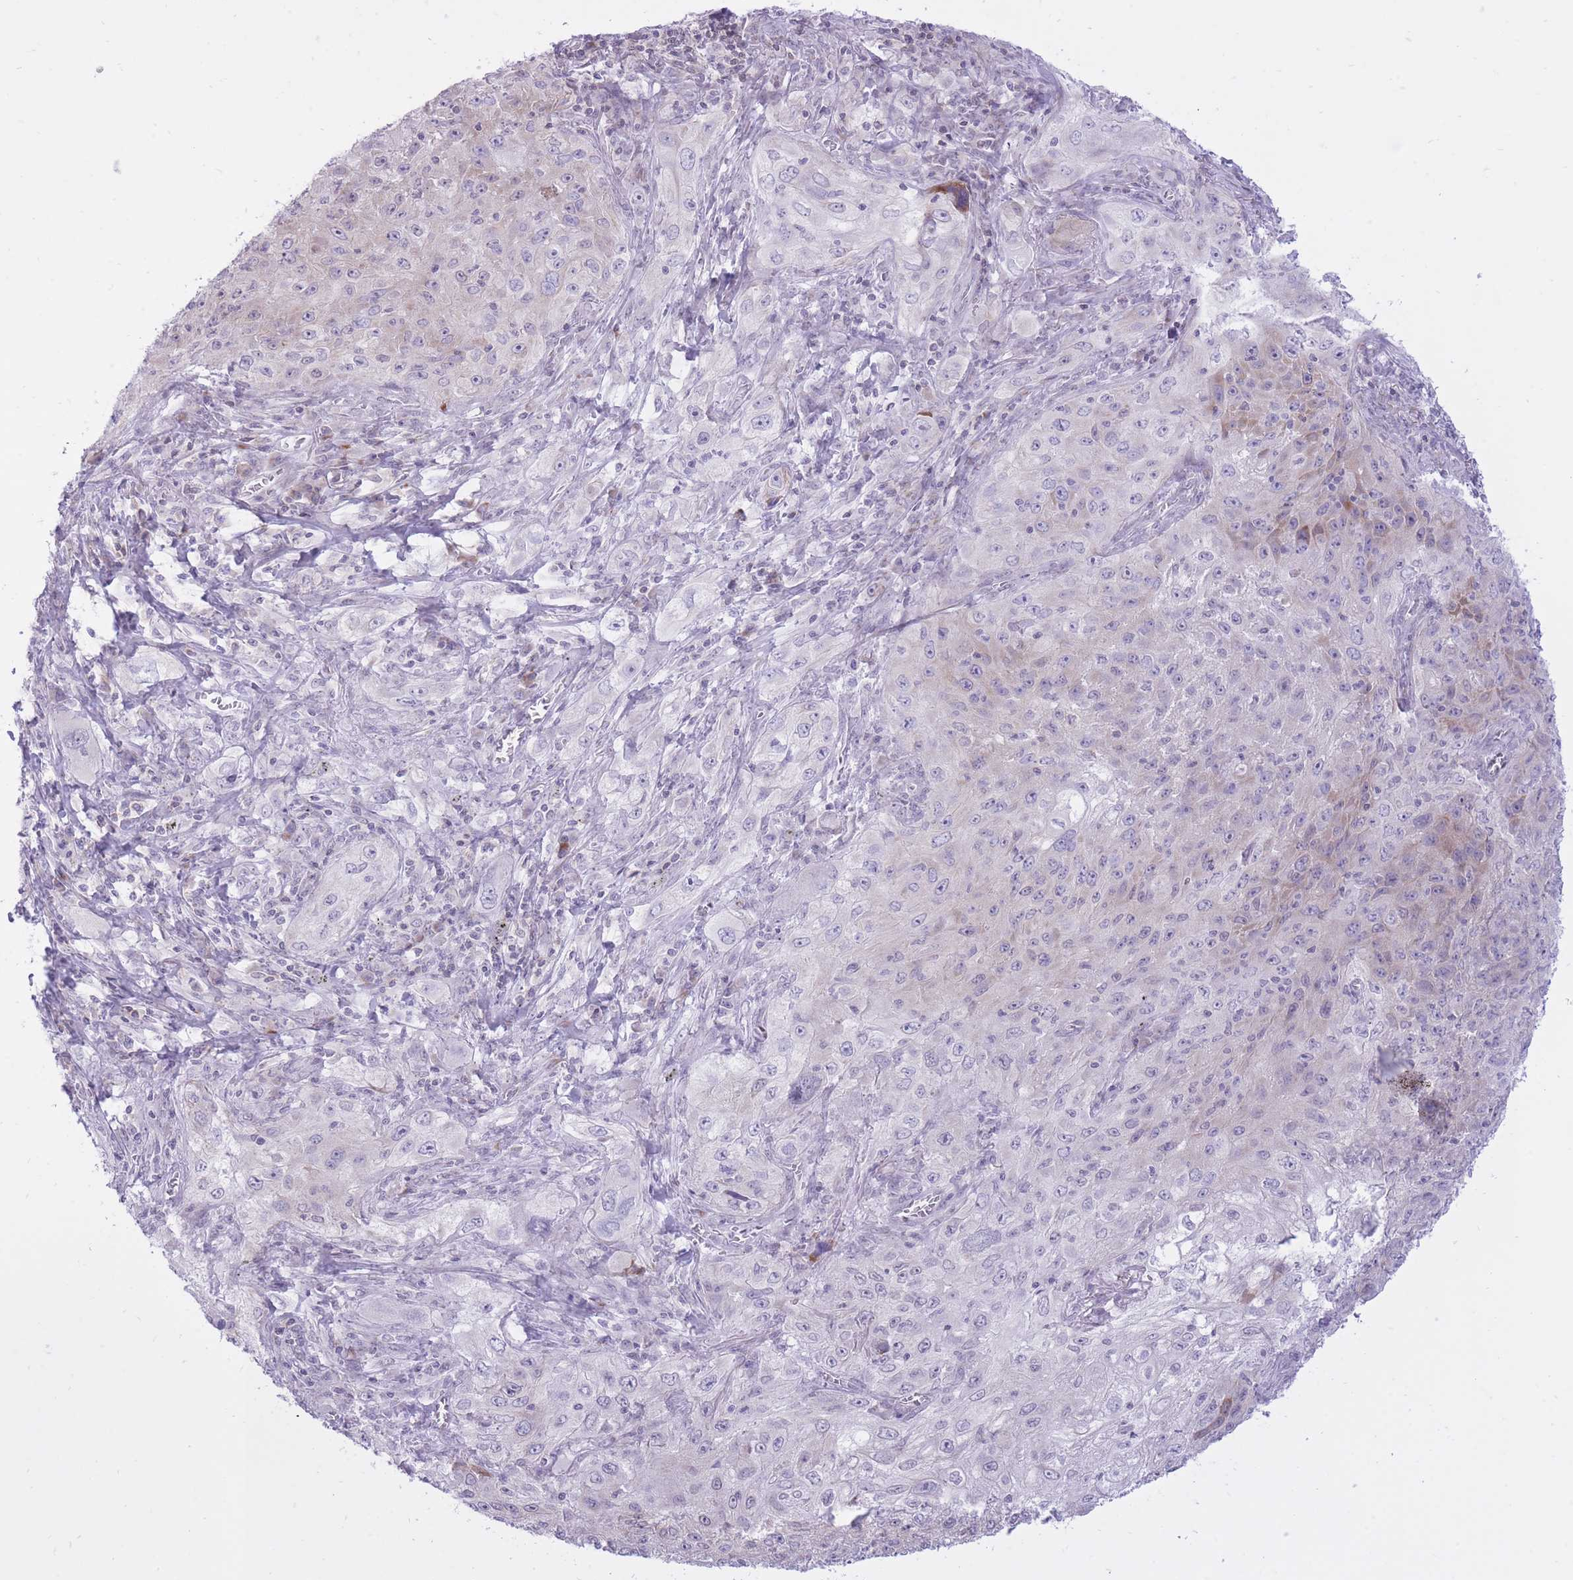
{"staining": {"intensity": "negative", "quantity": "none", "location": "none"}, "tissue": "lung cancer", "cell_type": "Tumor cells", "image_type": "cancer", "snomed": [{"axis": "morphology", "description": "Squamous cell carcinoma, NOS"}, {"axis": "topography", "description": "Lung"}], "caption": "IHC photomicrograph of neoplastic tissue: human lung squamous cell carcinoma stained with DAB (3,3'-diaminobenzidine) demonstrates no significant protein positivity in tumor cells.", "gene": "DENND2D", "patient": {"sex": "female", "age": 69}}